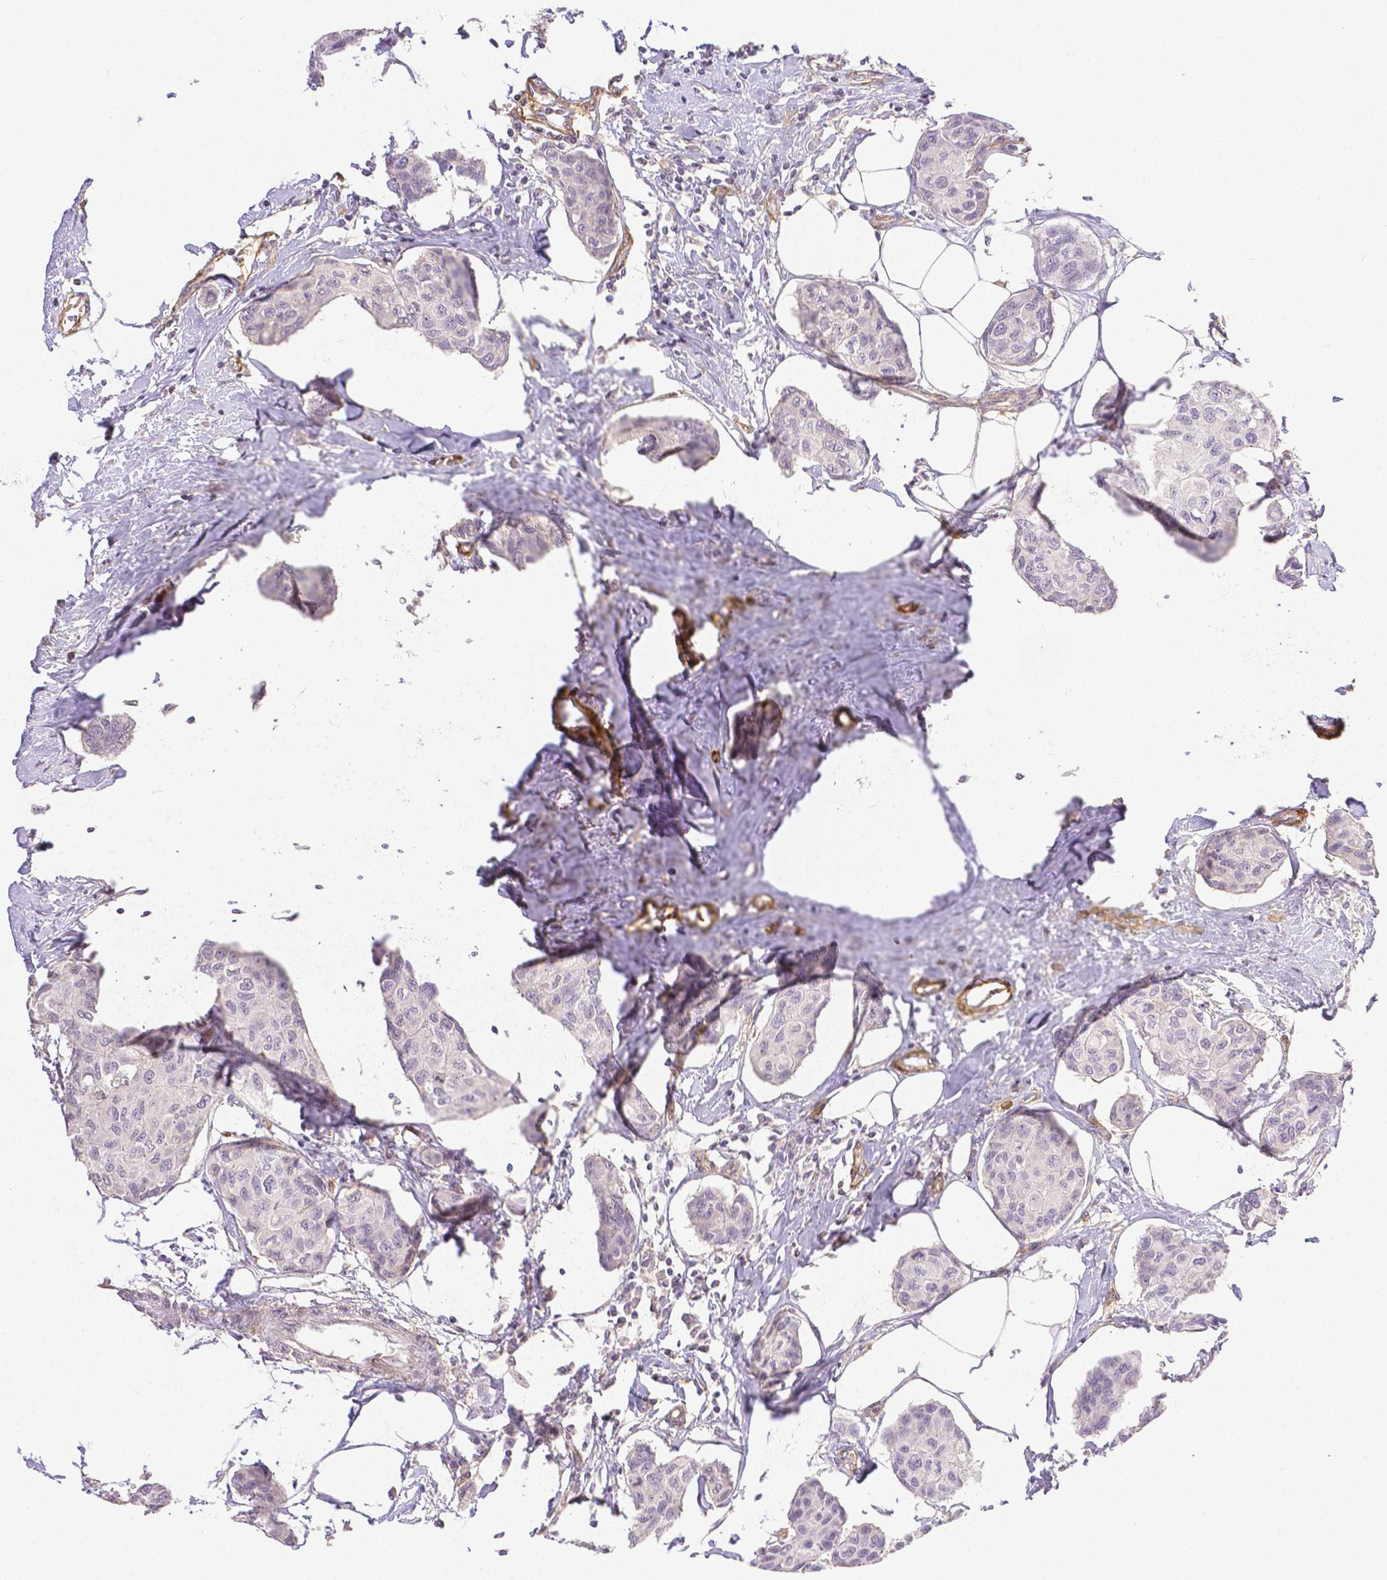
{"staining": {"intensity": "negative", "quantity": "none", "location": "none"}, "tissue": "breast cancer", "cell_type": "Tumor cells", "image_type": "cancer", "snomed": [{"axis": "morphology", "description": "Duct carcinoma"}, {"axis": "topography", "description": "Breast"}], "caption": "There is no significant positivity in tumor cells of infiltrating ductal carcinoma (breast).", "gene": "THY1", "patient": {"sex": "female", "age": 80}}